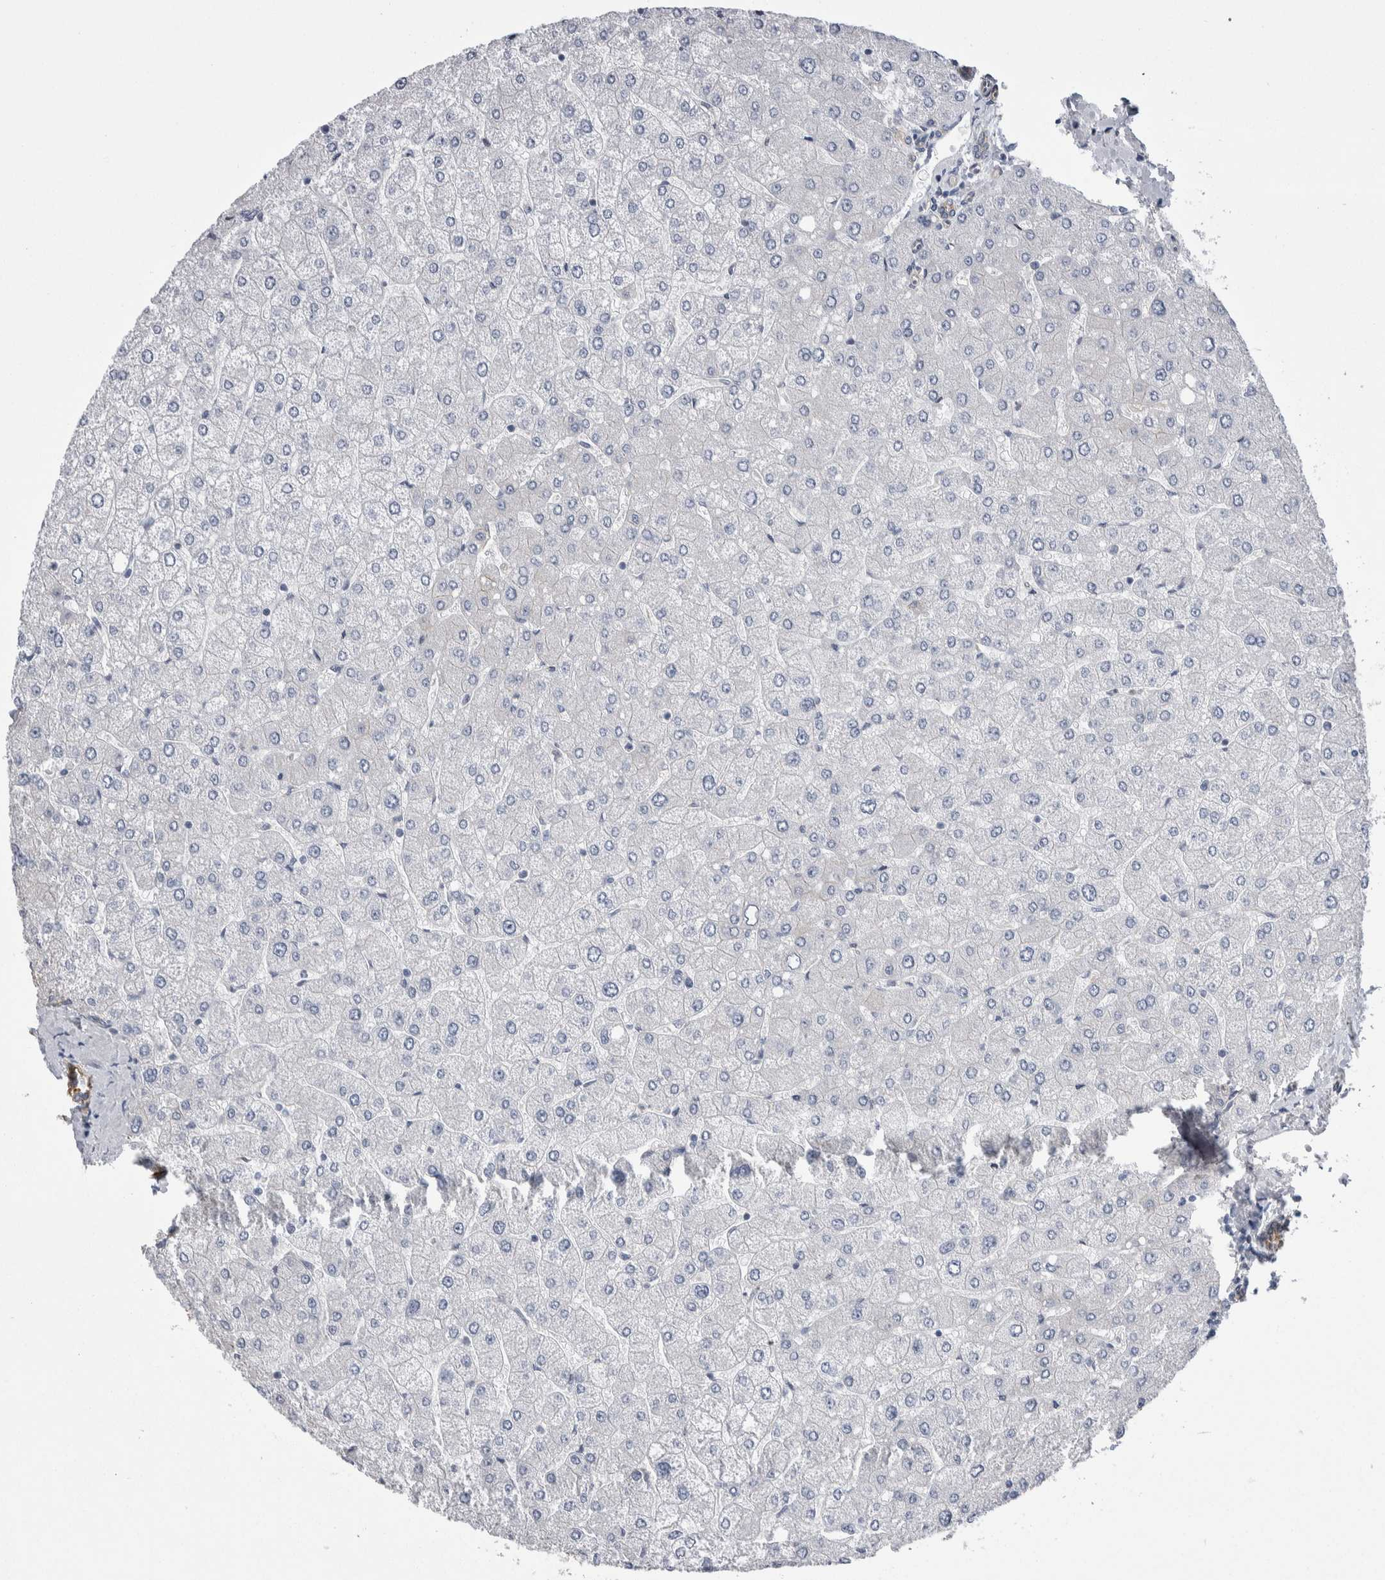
{"staining": {"intensity": "moderate", "quantity": ">75%", "location": "cytoplasmic/membranous"}, "tissue": "liver", "cell_type": "Cholangiocytes", "image_type": "normal", "snomed": [{"axis": "morphology", "description": "Normal tissue, NOS"}, {"axis": "topography", "description": "Liver"}], "caption": "Brown immunohistochemical staining in benign human liver displays moderate cytoplasmic/membranous positivity in approximately >75% of cholangiocytes.", "gene": "KIF12", "patient": {"sex": "male", "age": 55}}